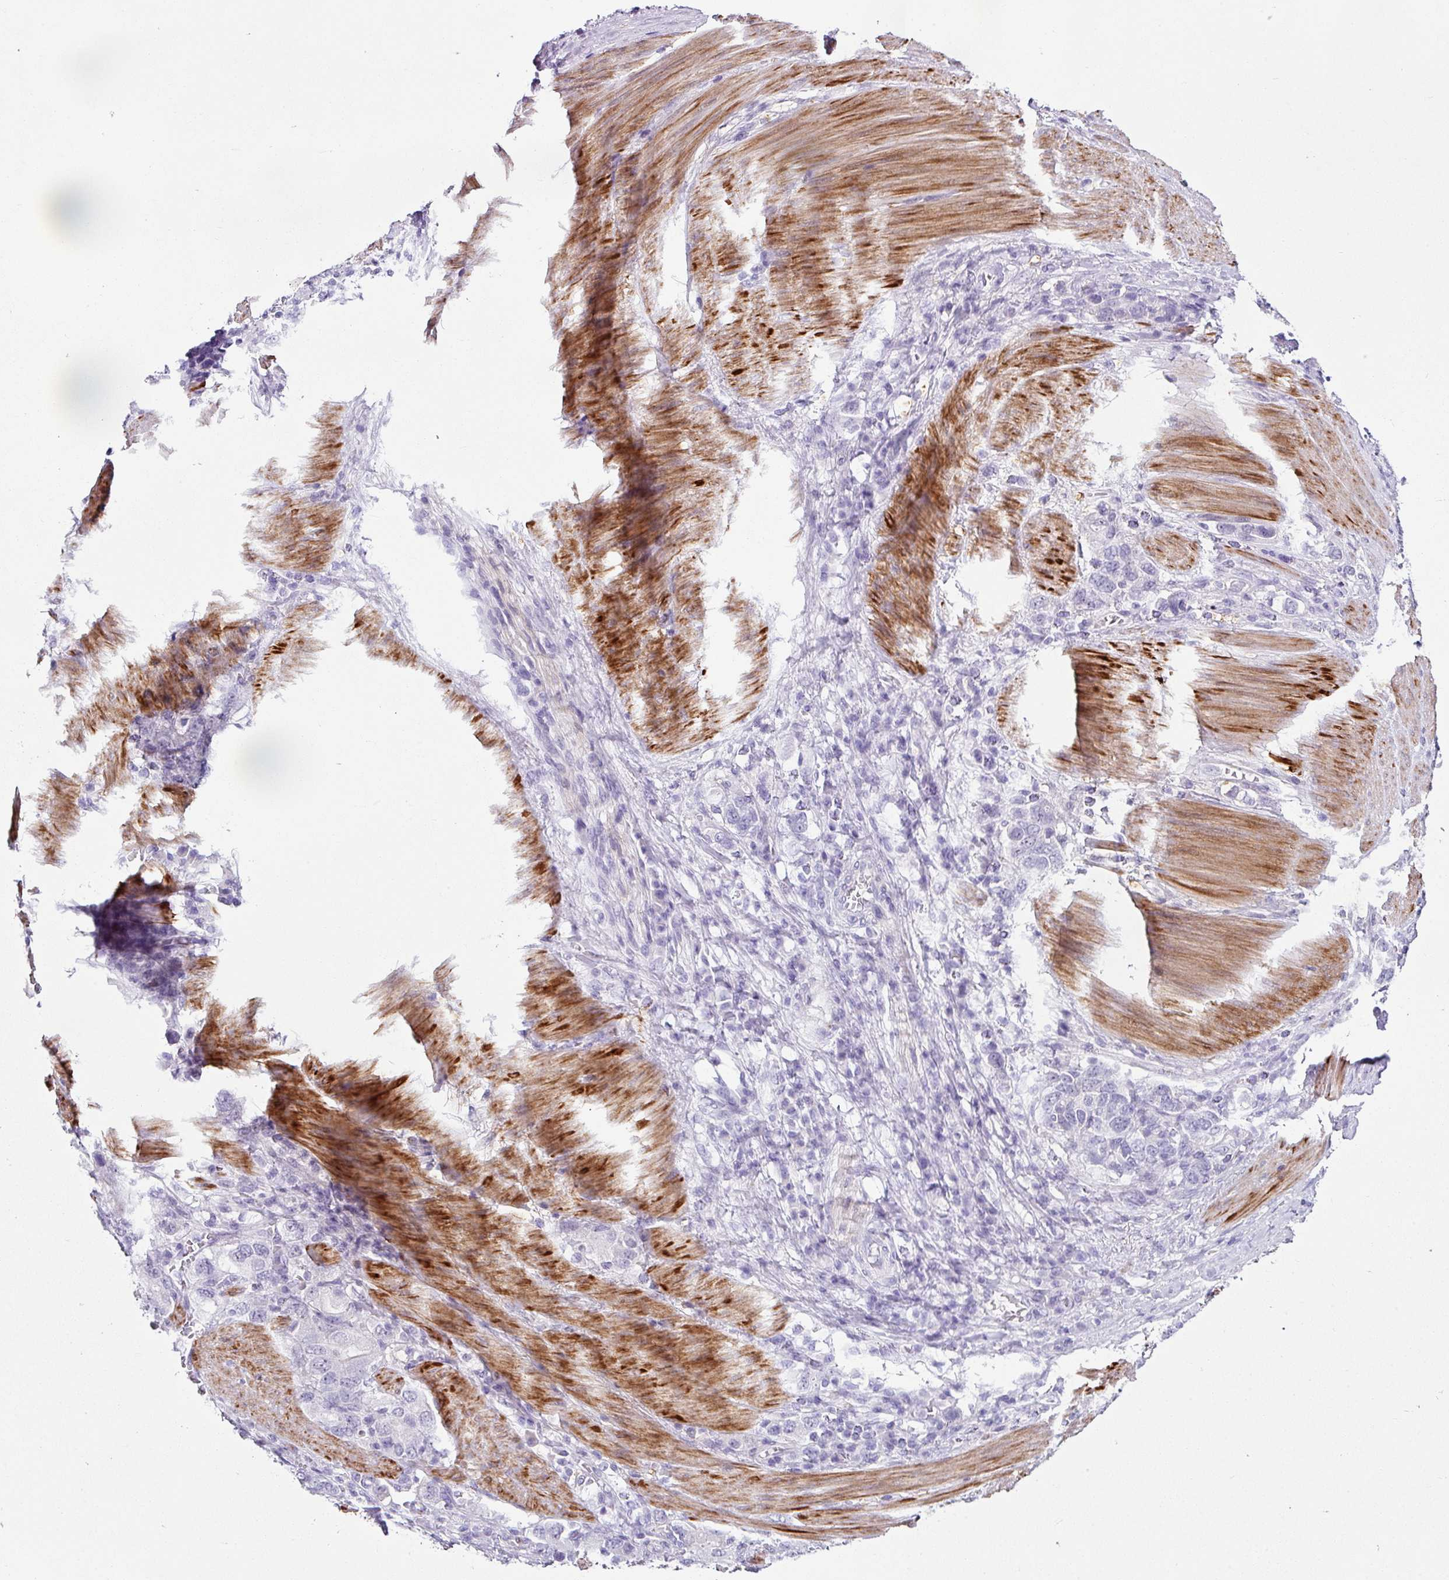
{"staining": {"intensity": "negative", "quantity": "none", "location": "none"}, "tissue": "stomach cancer", "cell_type": "Tumor cells", "image_type": "cancer", "snomed": [{"axis": "morphology", "description": "Adenocarcinoma, NOS"}, {"axis": "topography", "description": "Stomach, upper"}, {"axis": "topography", "description": "Stomach"}], "caption": "DAB immunohistochemical staining of human stomach adenocarcinoma demonstrates no significant expression in tumor cells.", "gene": "TRA2A", "patient": {"sex": "male", "age": 62}}